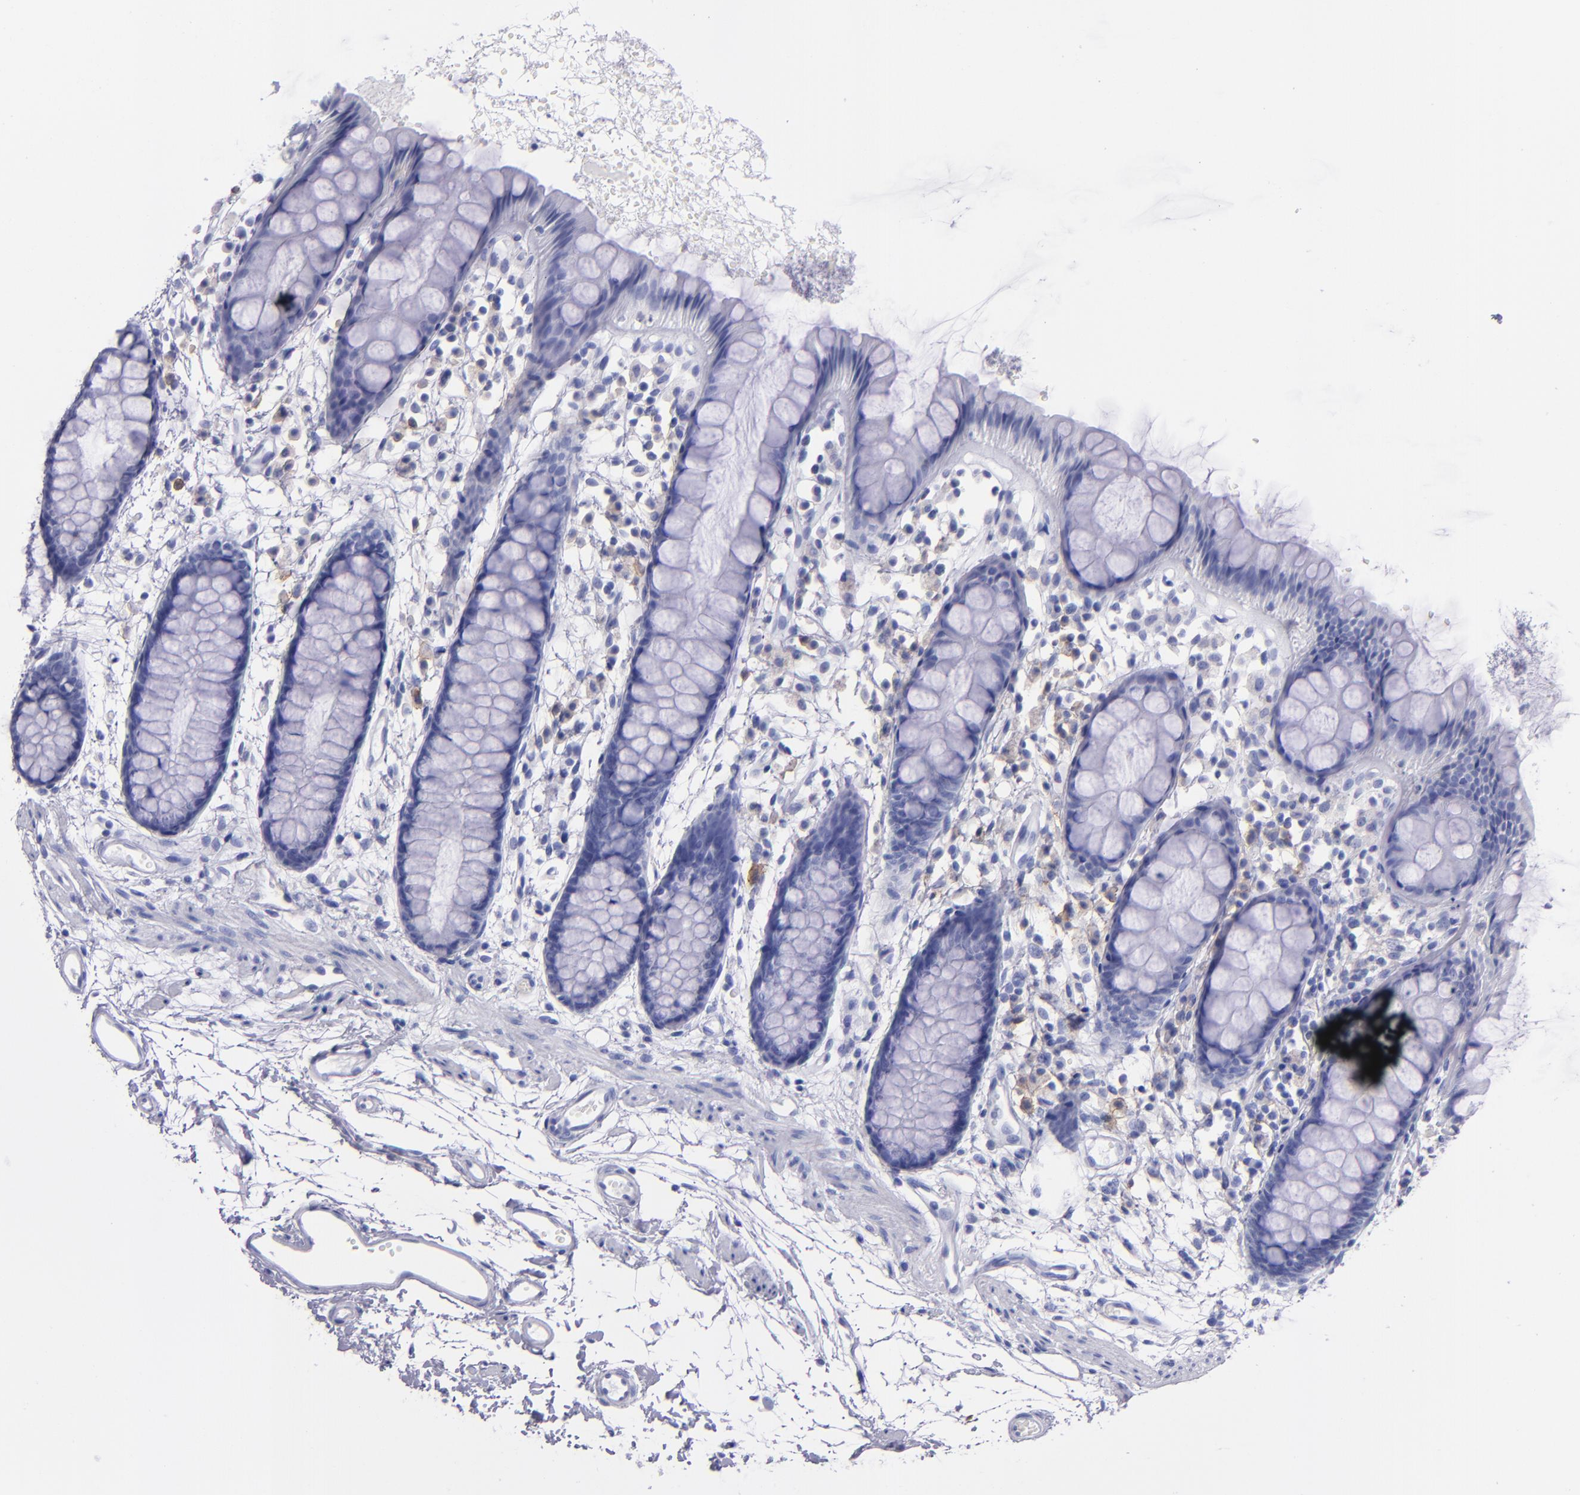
{"staining": {"intensity": "negative", "quantity": "none", "location": "none"}, "tissue": "rectum", "cell_type": "Glandular cells", "image_type": "normal", "snomed": [{"axis": "morphology", "description": "Normal tissue, NOS"}, {"axis": "topography", "description": "Rectum"}], "caption": "IHC histopathology image of benign human rectum stained for a protein (brown), which demonstrates no expression in glandular cells.", "gene": "CD38", "patient": {"sex": "female", "age": 66}}